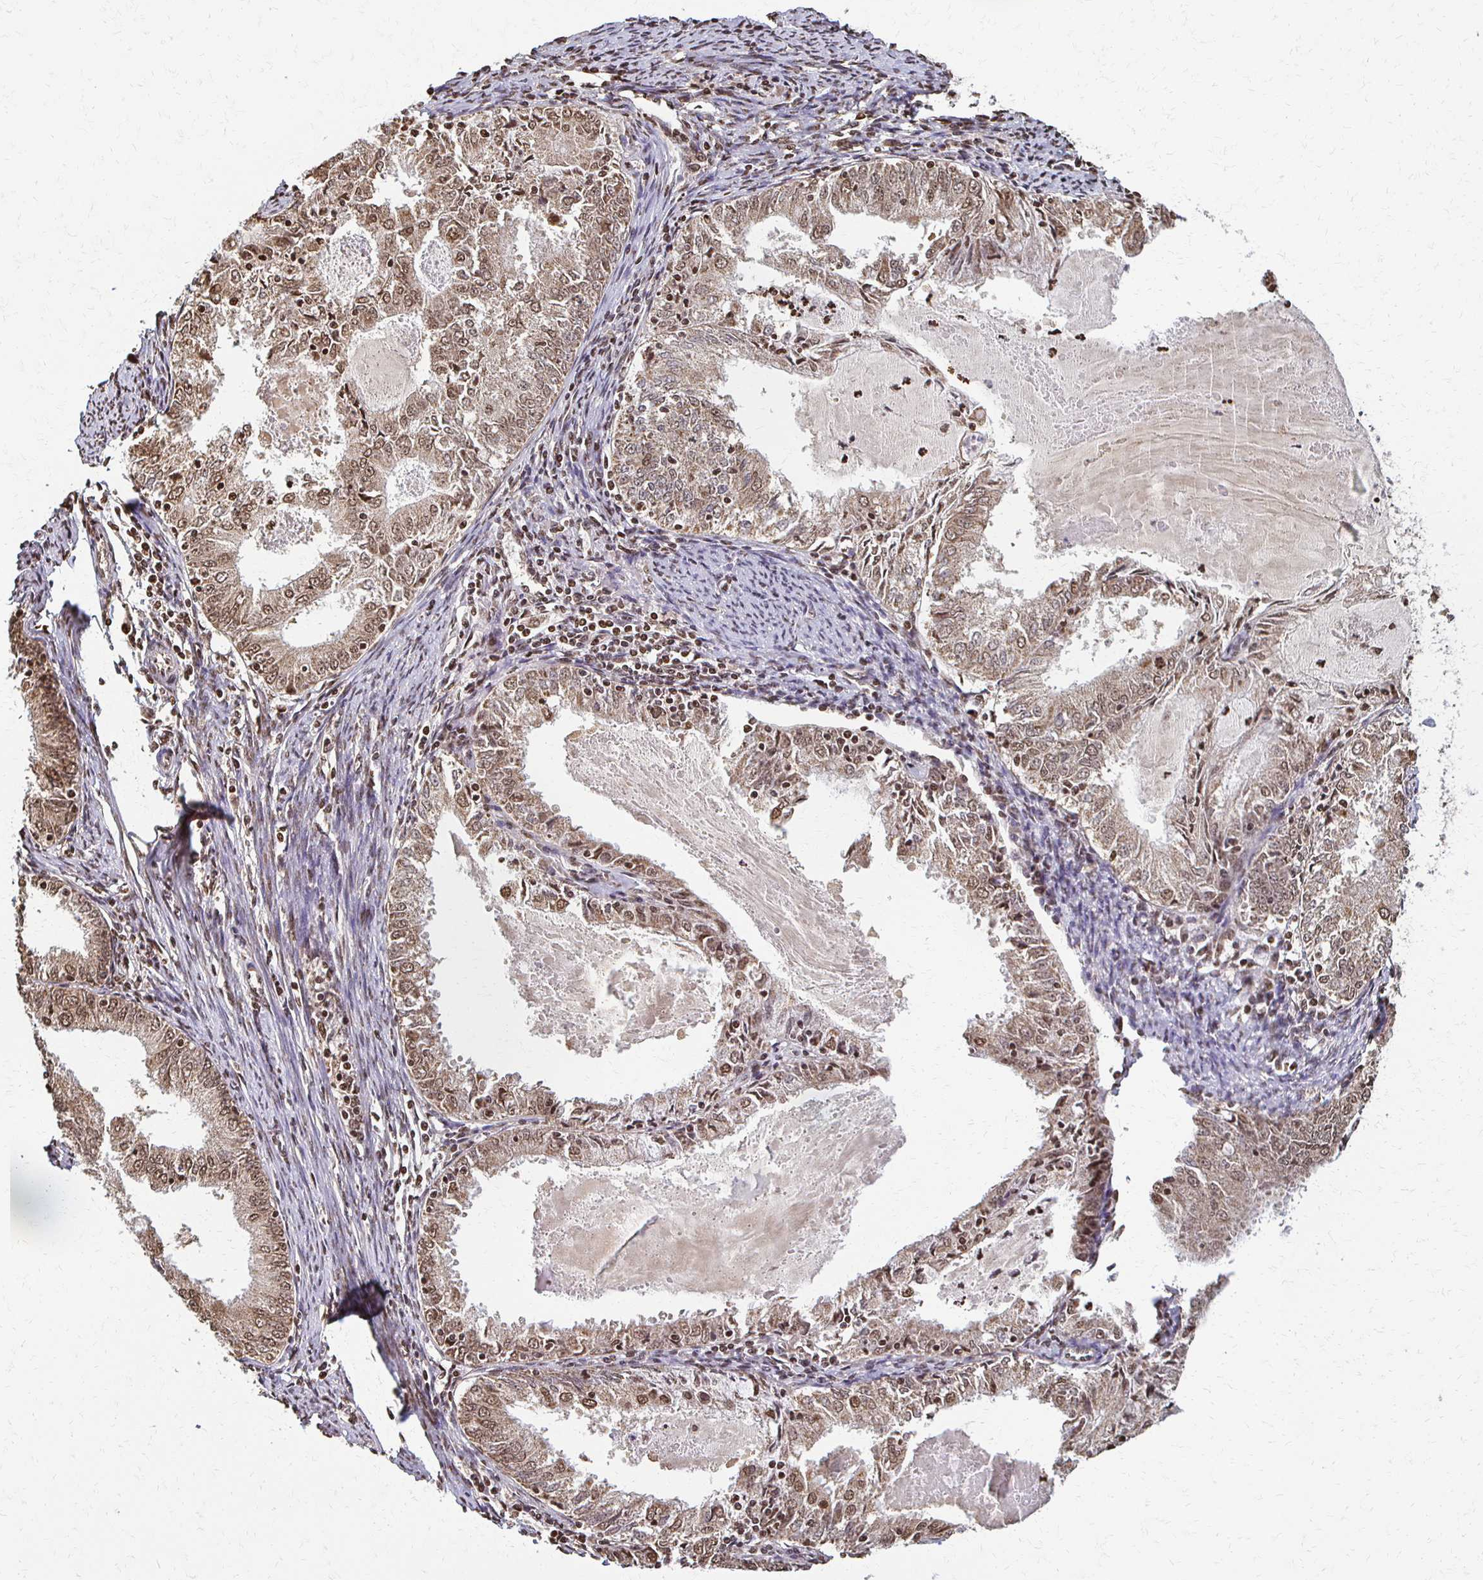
{"staining": {"intensity": "moderate", "quantity": ">75%", "location": "nuclear"}, "tissue": "endometrial cancer", "cell_type": "Tumor cells", "image_type": "cancer", "snomed": [{"axis": "morphology", "description": "Adenocarcinoma, NOS"}, {"axis": "topography", "description": "Endometrium"}], "caption": "Endometrial cancer (adenocarcinoma) stained with a protein marker displays moderate staining in tumor cells.", "gene": "HOXA9", "patient": {"sex": "female", "age": 57}}